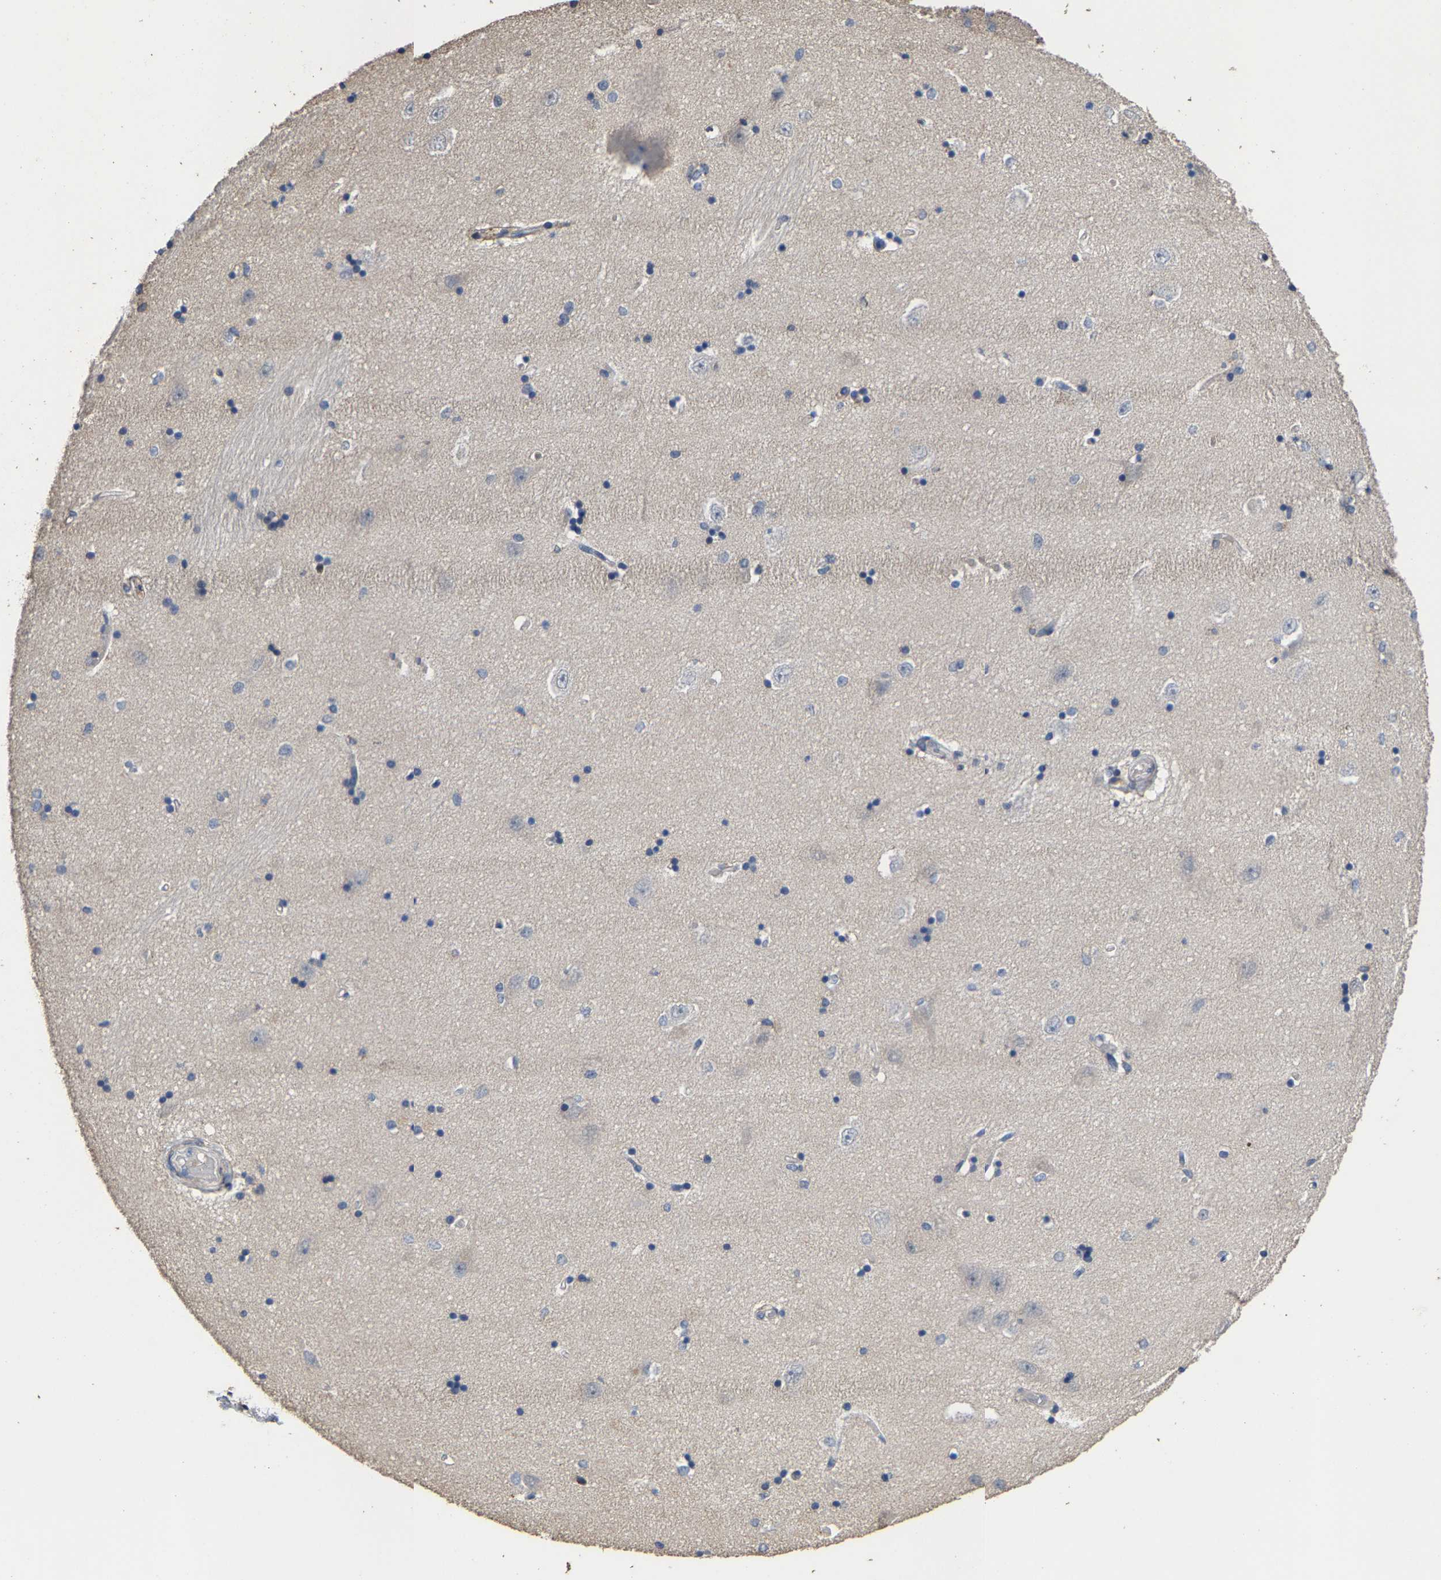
{"staining": {"intensity": "negative", "quantity": "none", "location": "none"}, "tissue": "hippocampus", "cell_type": "Glial cells", "image_type": "normal", "snomed": [{"axis": "morphology", "description": "Normal tissue, NOS"}, {"axis": "topography", "description": "Hippocampus"}], "caption": "Human hippocampus stained for a protein using immunohistochemistry reveals no staining in glial cells.", "gene": "TDRKH", "patient": {"sex": "male", "age": 45}}